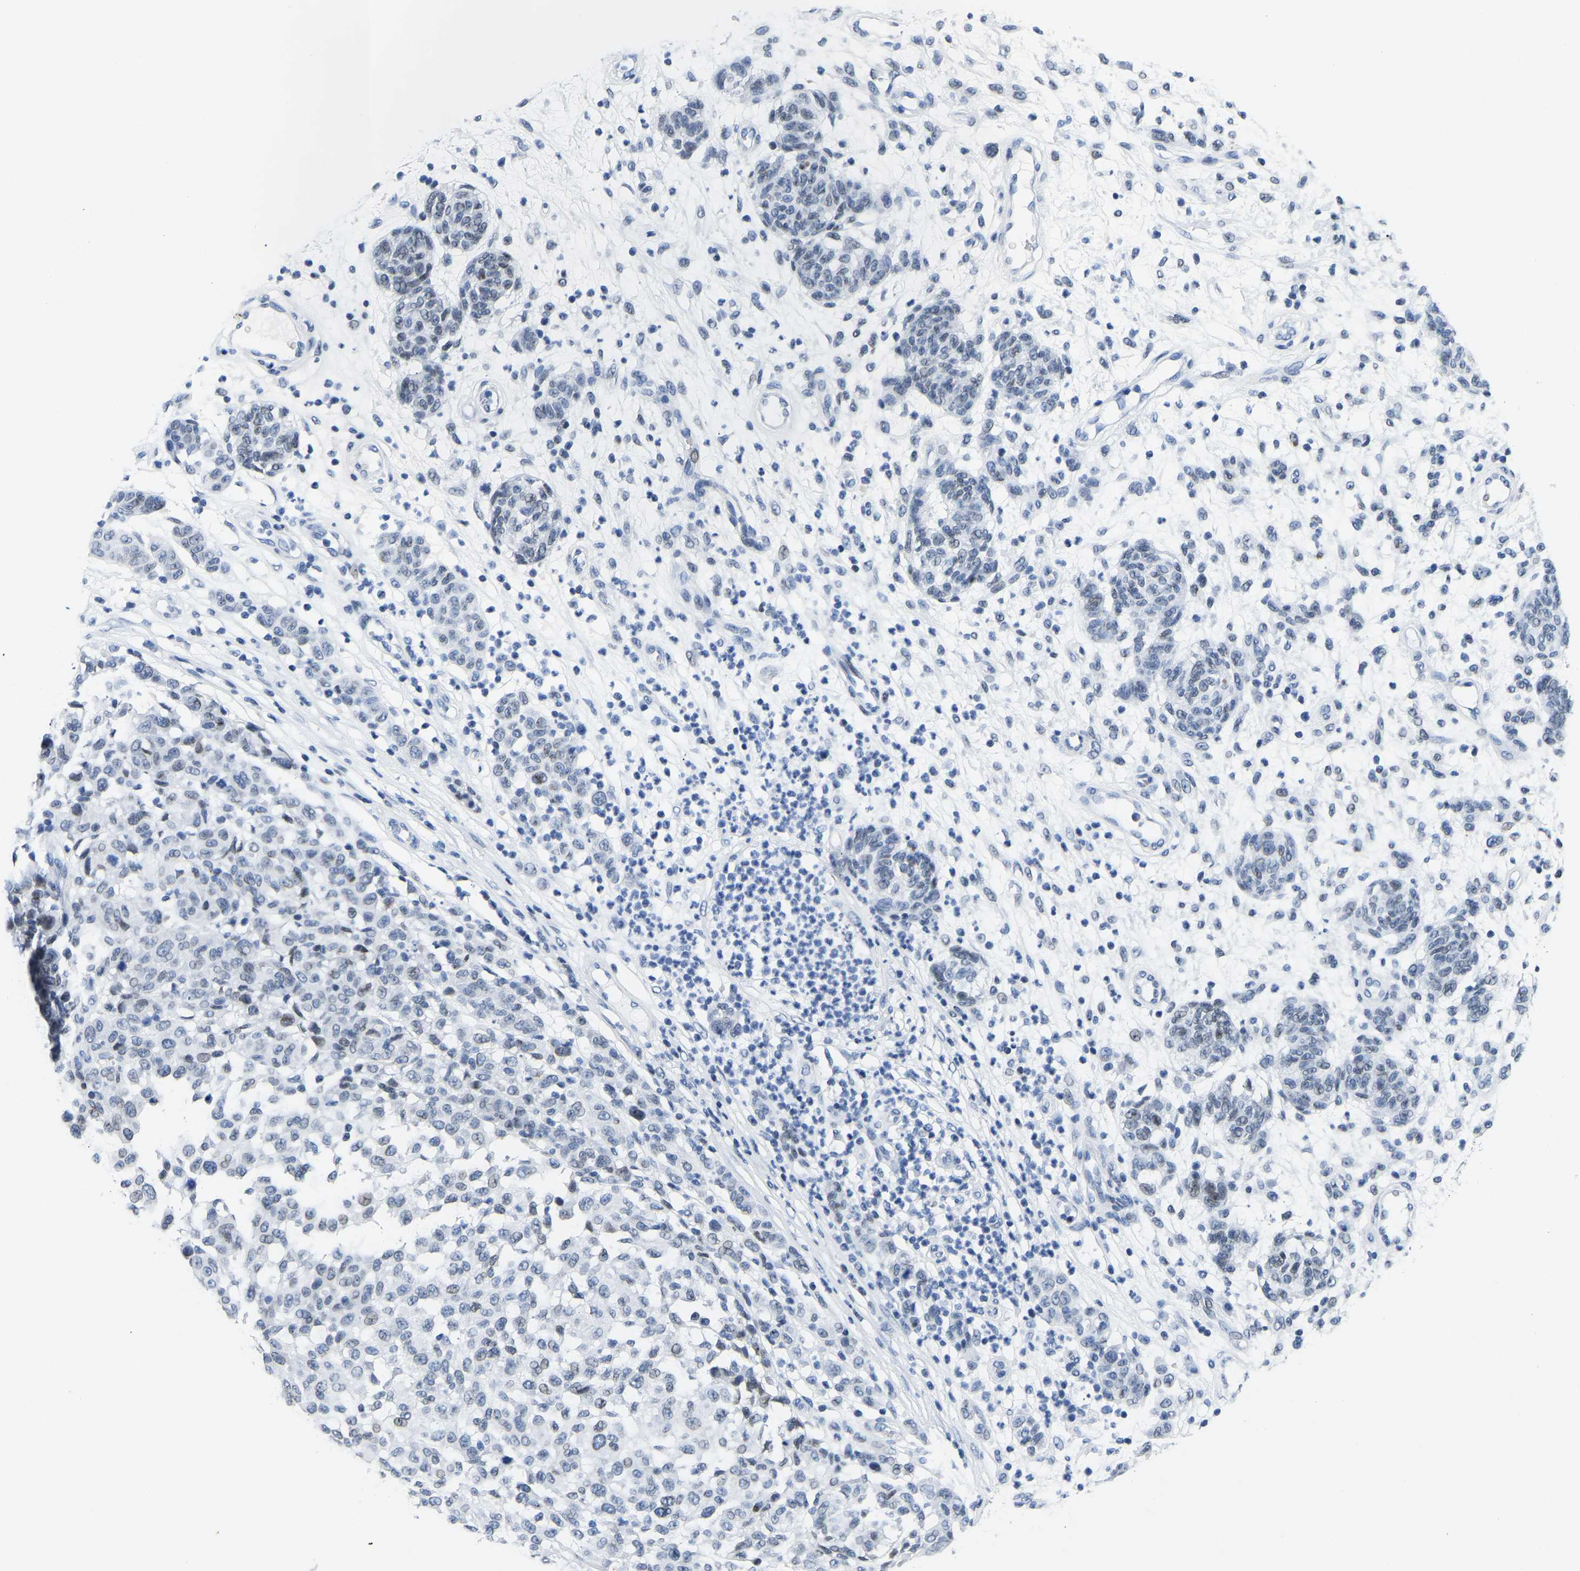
{"staining": {"intensity": "weak", "quantity": "<25%", "location": "nuclear"}, "tissue": "melanoma", "cell_type": "Tumor cells", "image_type": "cancer", "snomed": [{"axis": "morphology", "description": "Malignant melanoma, NOS"}, {"axis": "topography", "description": "Skin"}], "caption": "DAB (3,3'-diaminobenzidine) immunohistochemical staining of malignant melanoma exhibits no significant positivity in tumor cells.", "gene": "UPK3A", "patient": {"sex": "male", "age": 59}}